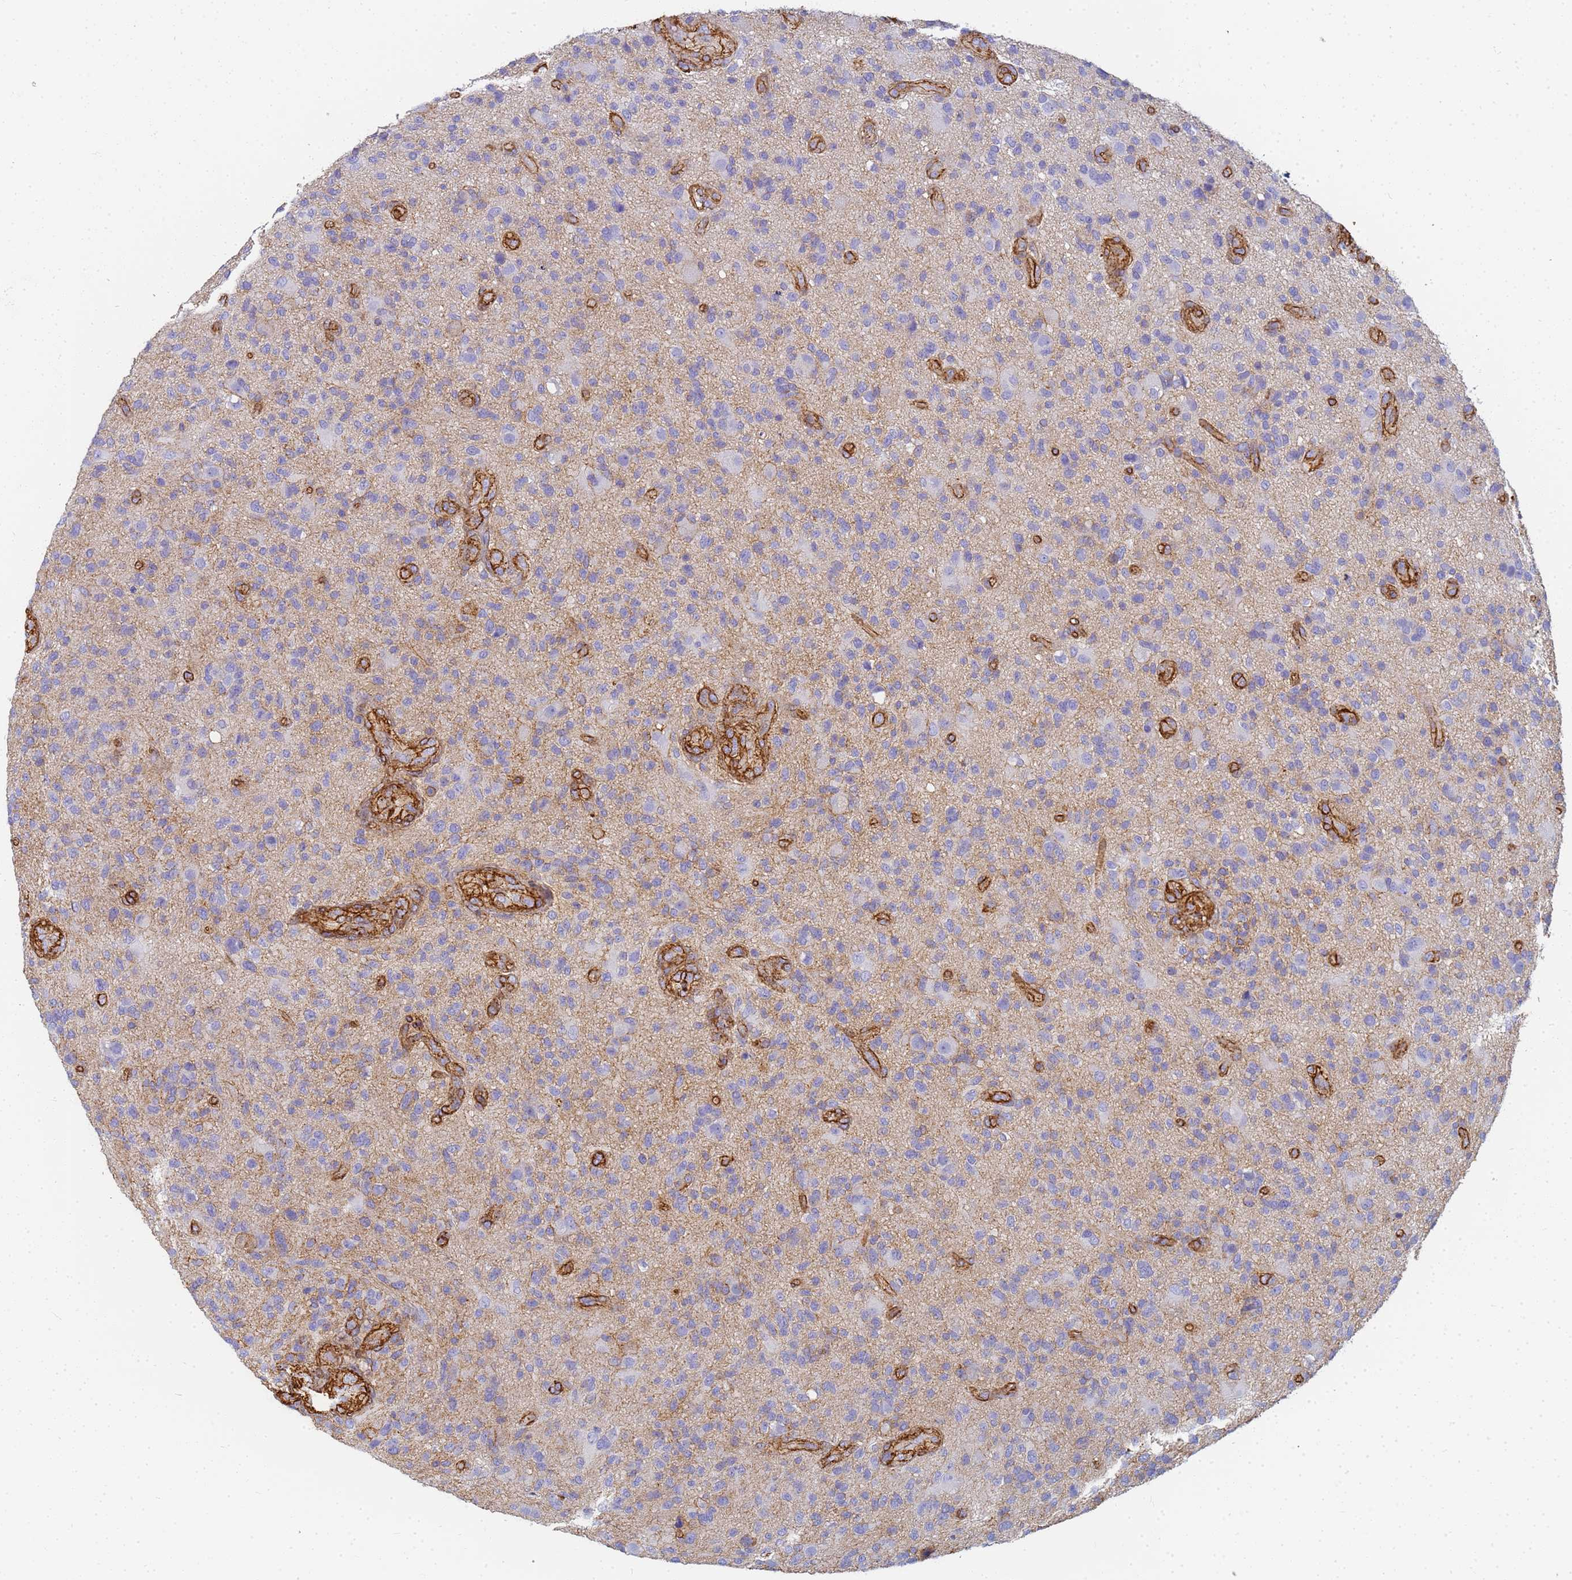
{"staining": {"intensity": "negative", "quantity": "none", "location": "none"}, "tissue": "glioma", "cell_type": "Tumor cells", "image_type": "cancer", "snomed": [{"axis": "morphology", "description": "Glioma, malignant, High grade"}, {"axis": "topography", "description": "Brain"}], "caption": "Glioma was stained to show a protein in brown. There is no significant staining in tumor cells.", "gene": "TPM1", "patient": {"sex": "male", "age": 47}}